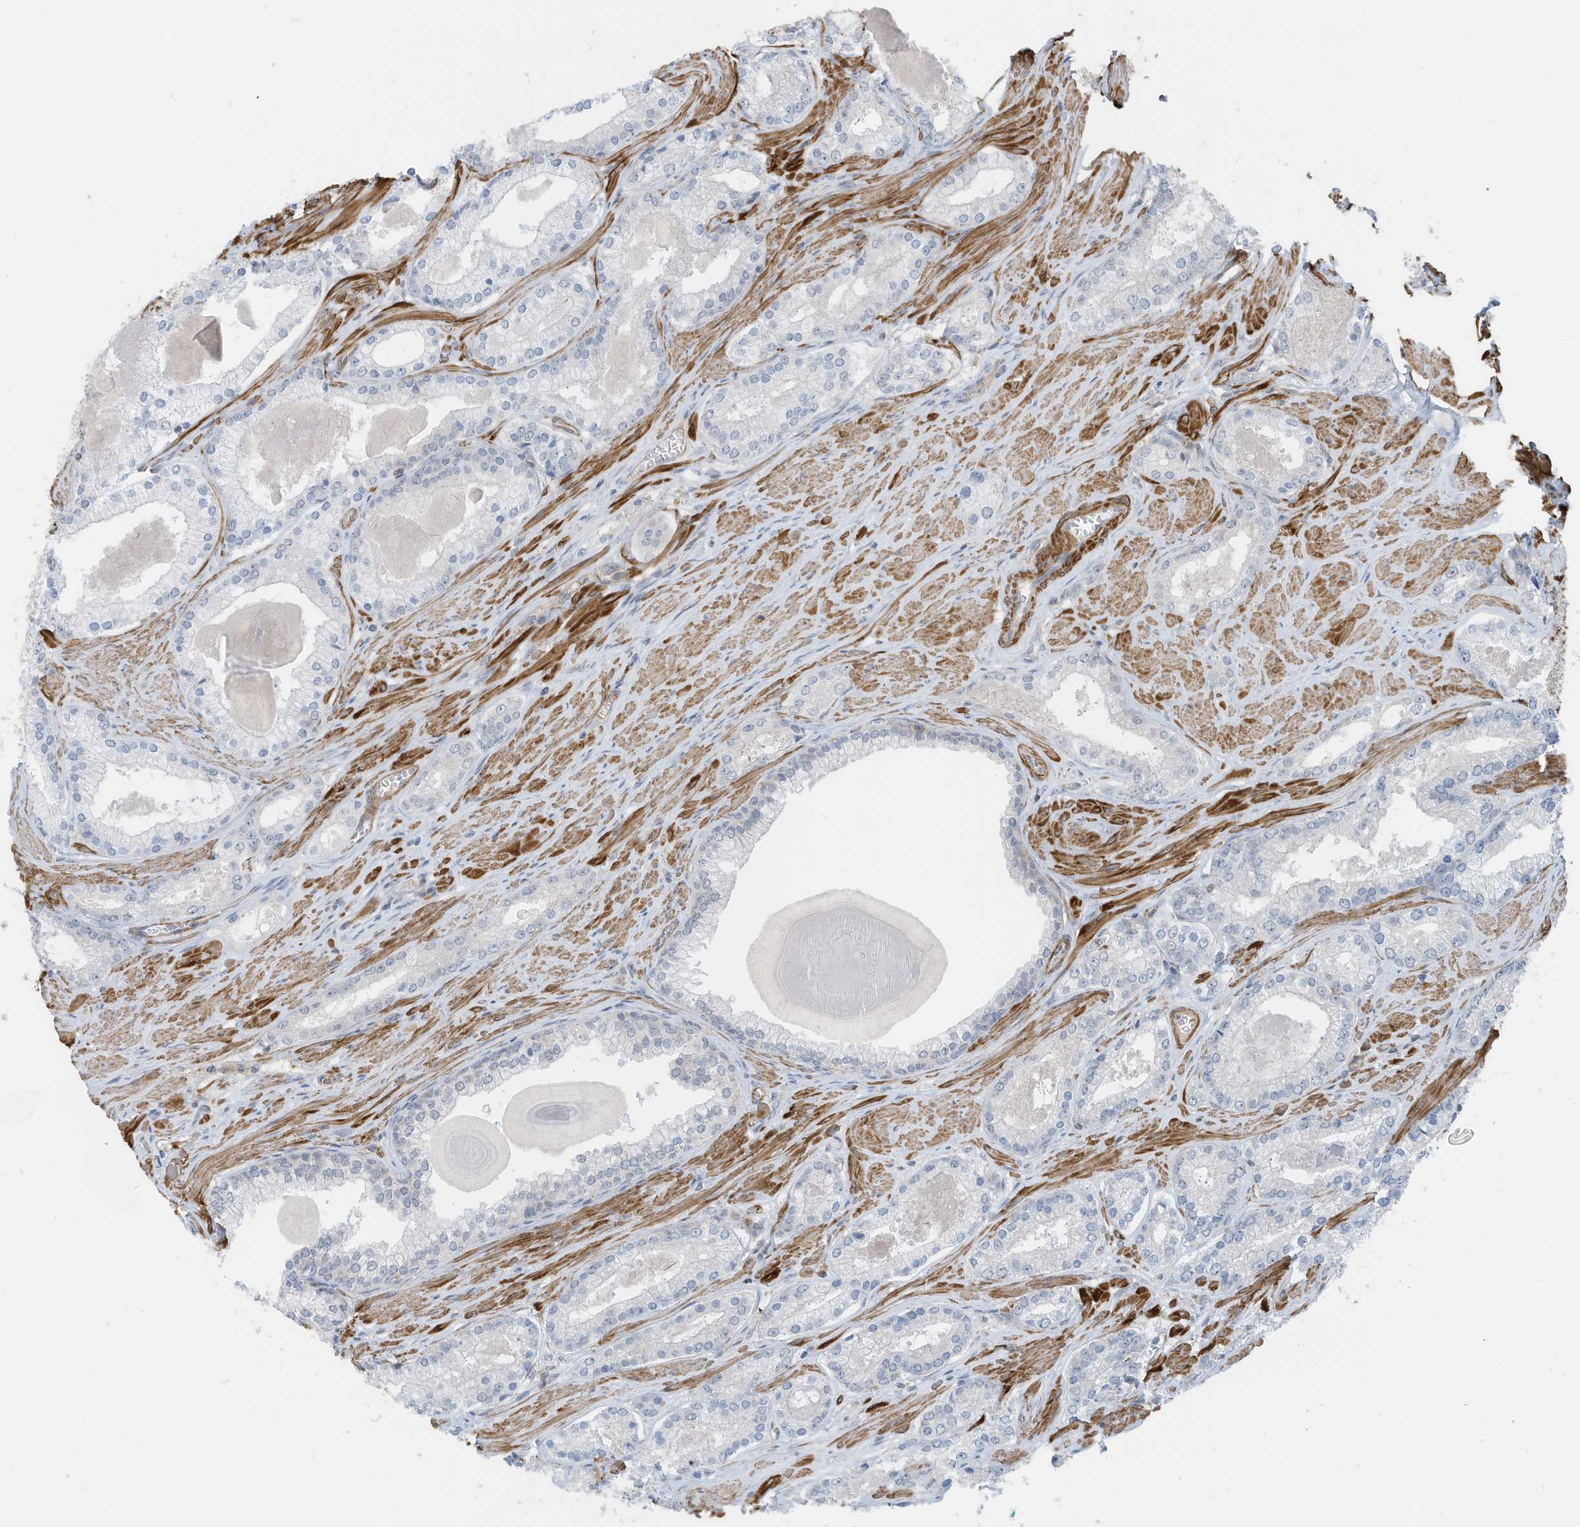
{"staining": {"intensity": "negative", "quantity": "none", "location": "none"}, "tissue": "prostate cancer", "cell_type": "Tumor cells", "image_type": "cancer", "snomed": [{"axis": "morphology", "description": "Adenocarcinoma, Low grade"}, {"axis": "topography", "description": "Prostate"}], "caption": "Immunohistochemistry histopathology image of neoplastic tissue: human prostate low-grade adenocarcinoma stained with DAB (3,3'-diaminobenzidine) reveals no significant protein positivity in tumor cells. Nuclei are stained in blue.", "gene": "ZNF846", "patient": {"sex": "male", "age": 54}}